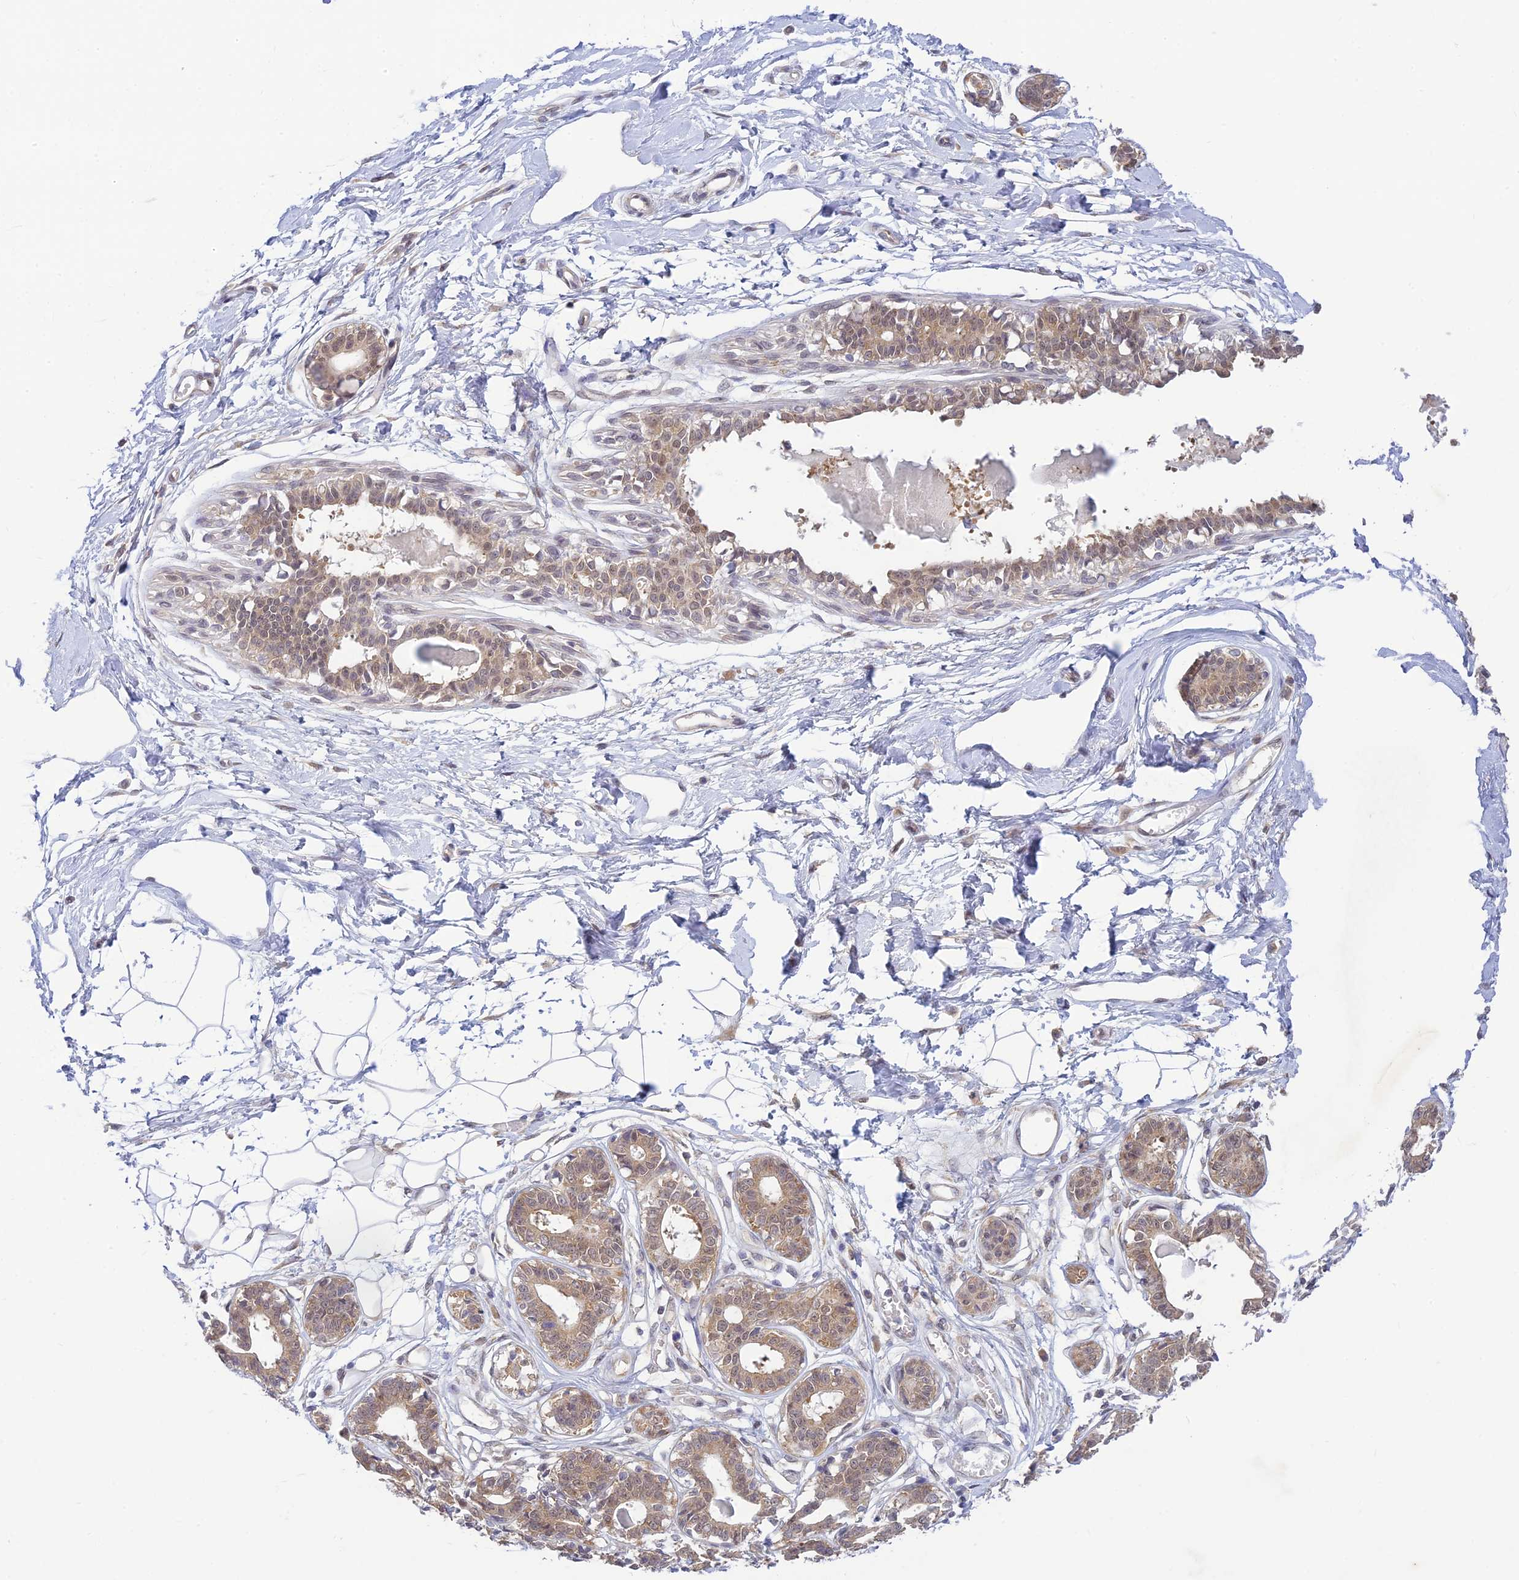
{"staining": {"intensity": "negative", "quantity": "none", "location": "none"}, "tissue": "breast", "cell_type": "Adipocytes", "image_type": "normal", "snomed": [{"axis": "morphology", "description": "Normal tissue, NOS"}, {"axis": "topography", "description": "Breast"}], "caption": "This is an immunohistochemistry (IHC) photomicrograph of benign human breast. There is no expression in adipocytes.", "gene": "SKIC8", "patient": {"sex": "female", "age": 45}}